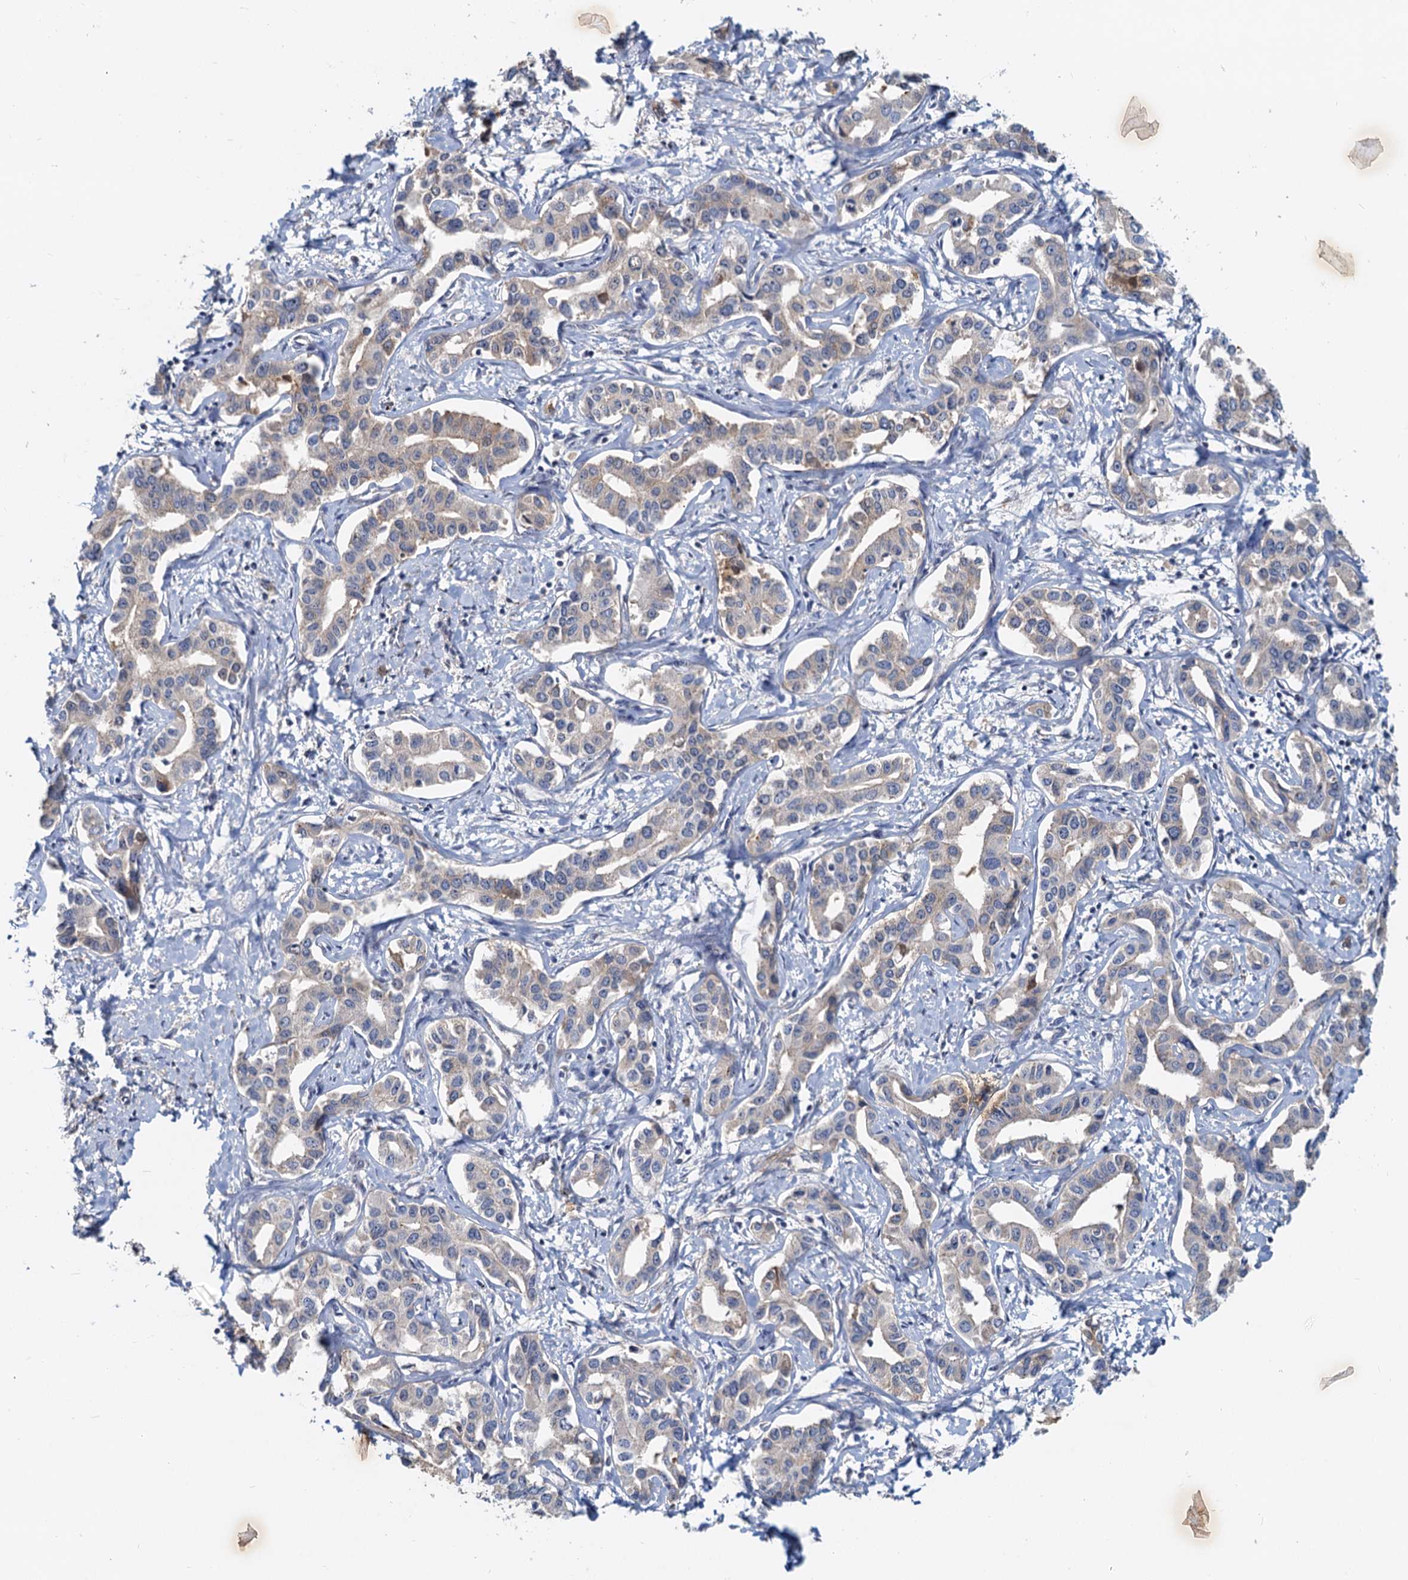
{"staining": {"intensity": "weak", "quantity": "<25%", "location": "cytoplasmic/membranous"}, "tissue": "liver cancer", "cell_type": "Tumor cells", "image_type": "cancer", "snomed": [{"axis": "morphology", "description": "Cholangiocarcinoma"}, {"axis": "topography", "description": "Liver"}], "caption": "IHC image of neoplastic tissue: liver cholangiocarcinoma stained with DAB demonstrates no significant protein staining in tumor cells.", "gene": "TOLLIP", "patient": {"sex": "male", "age": 59}}